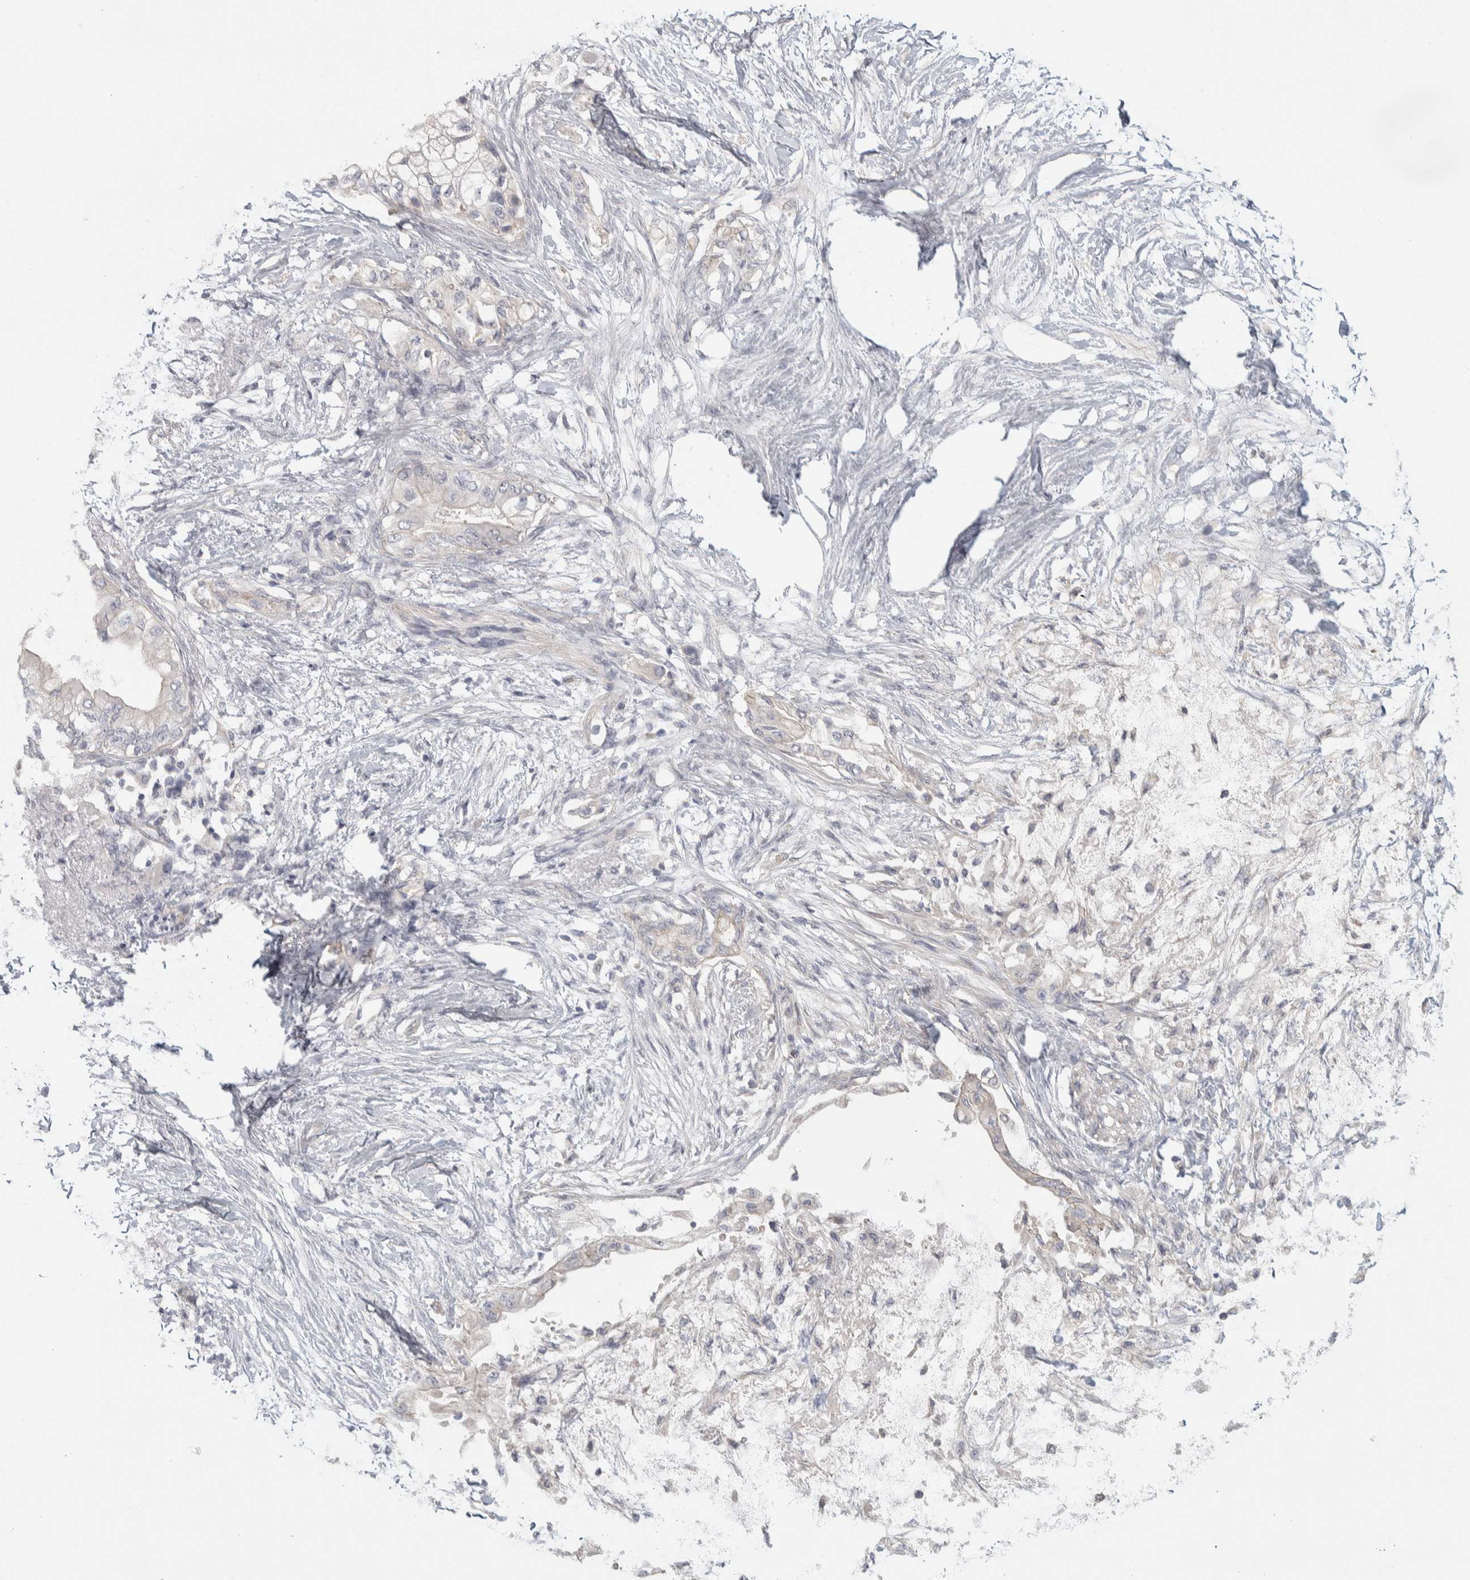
{"staining": {"intensity": "negative", "quantity": "none", "location": "none"}, "tissue": "pancreatic cancer", "cell_type": "Tumor cells", "image_type": "cancer", "snomed": [{"axis": "morphology", "description": "Normal tissue, NOS"}, {"axis": "morphology", "description": "Adenocarcinoma, NOS"}, {"axis": "topography", "description": "Pancreas"}, {"axis": "topography", "description": "Duodenum"}], "caption": "IHC of human pancreatic cancer shows no positivity in tumor cells.", "gene": "DCXR", "patient": {"sex": "female", "age": 60}}